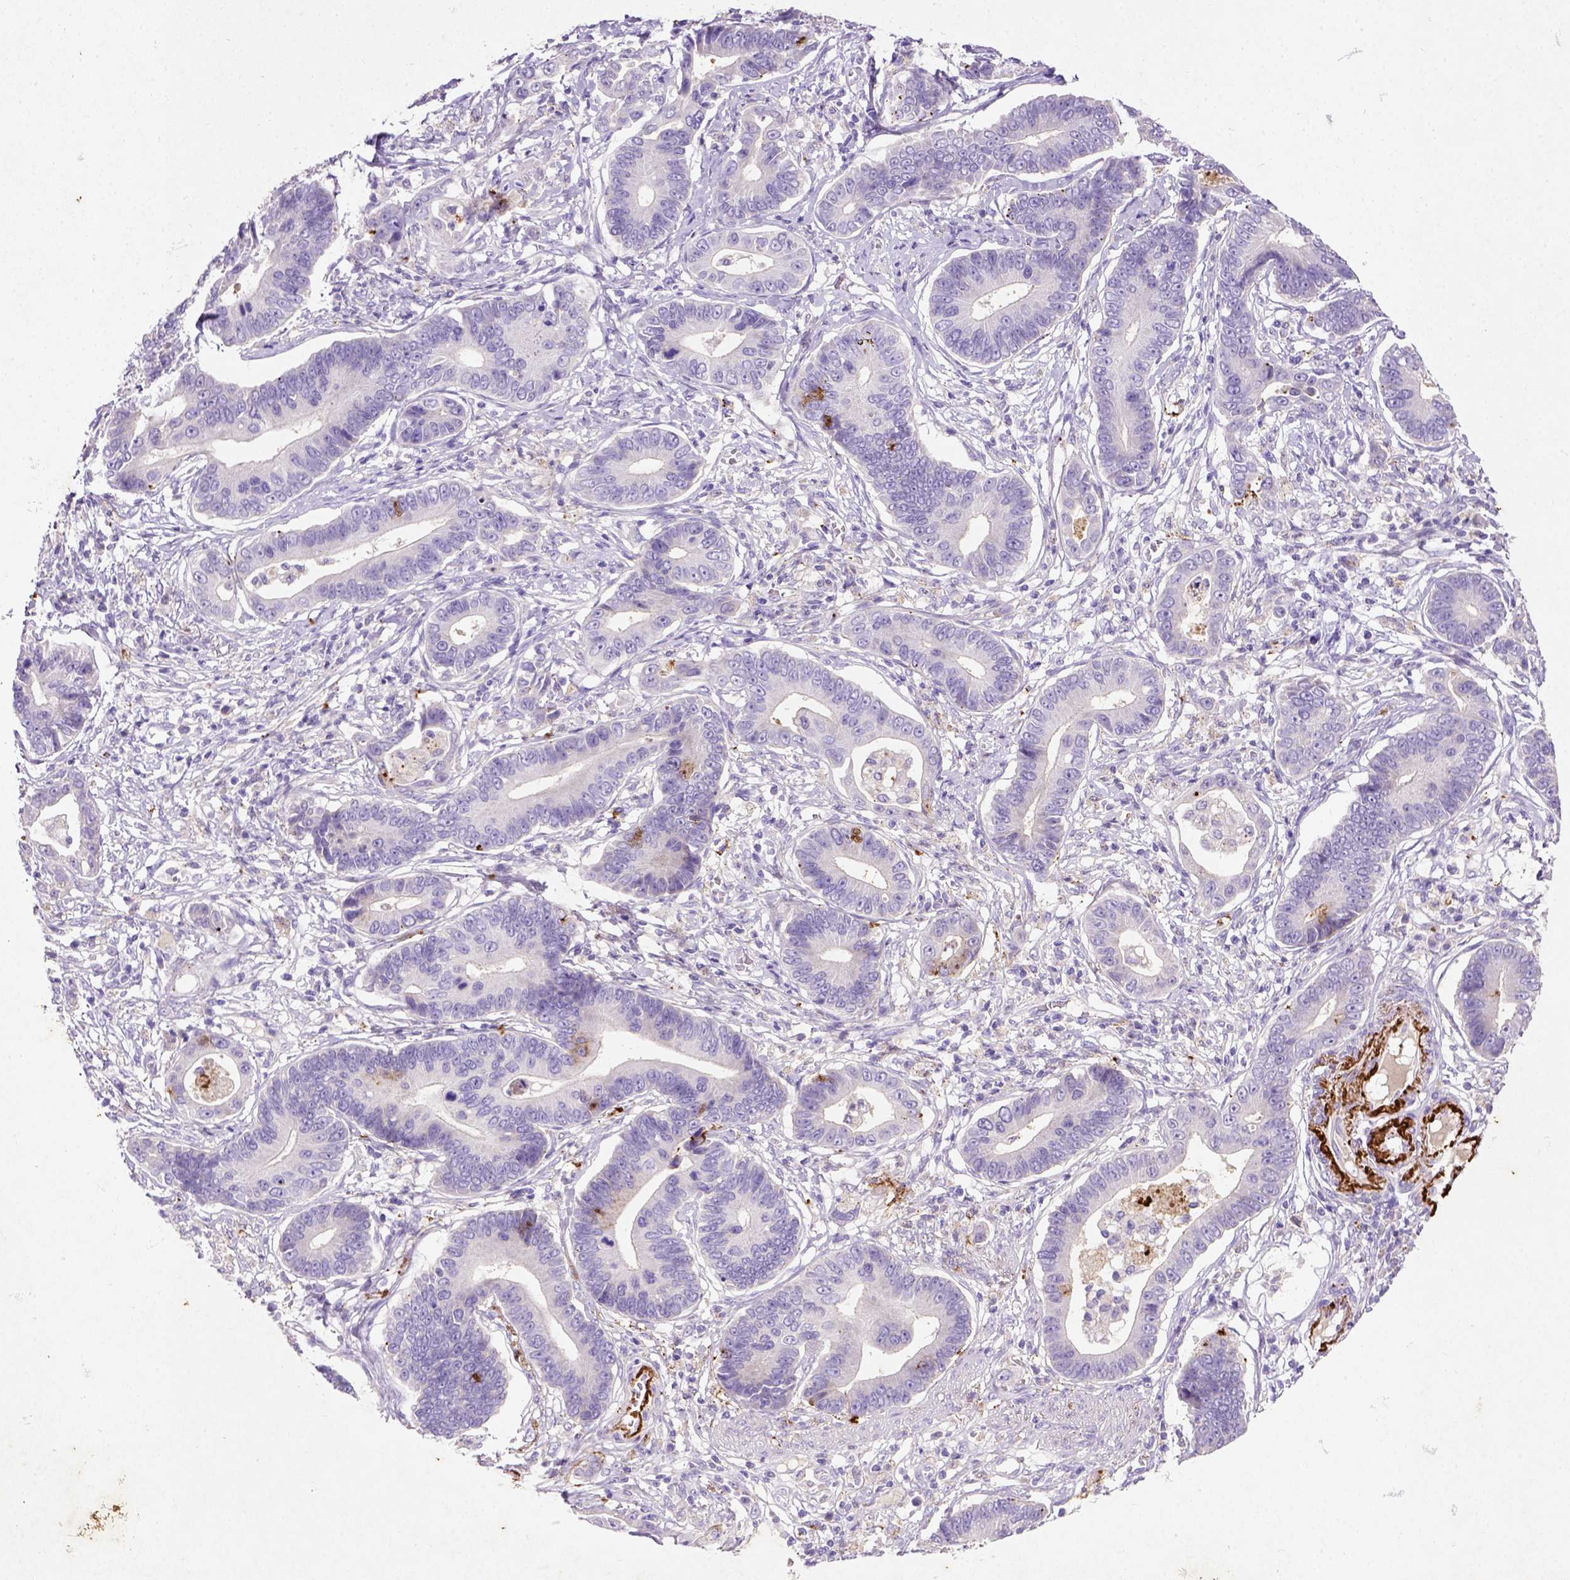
{"staining": {"intensity": "negative", "quantity": "none", "location": "none"}, "tissue": "stomach cancer", "cell_type": "Tumor cells", "image_type": "cancer", "snomed": [{"axis": "morphology", "description": "Adenocarcinoma, NOS"}, {"axis": "topography", "description": "Stomach"}], "caption": "The histopathology image reveals no significant positivity in tumor cells of stomach cancer (adenocarcinoma). (Immunohistochemistry, brightfield microscopy, high magnification).", "gene": "NUDT2", "patient": {"sex": "male", "age": 84}}